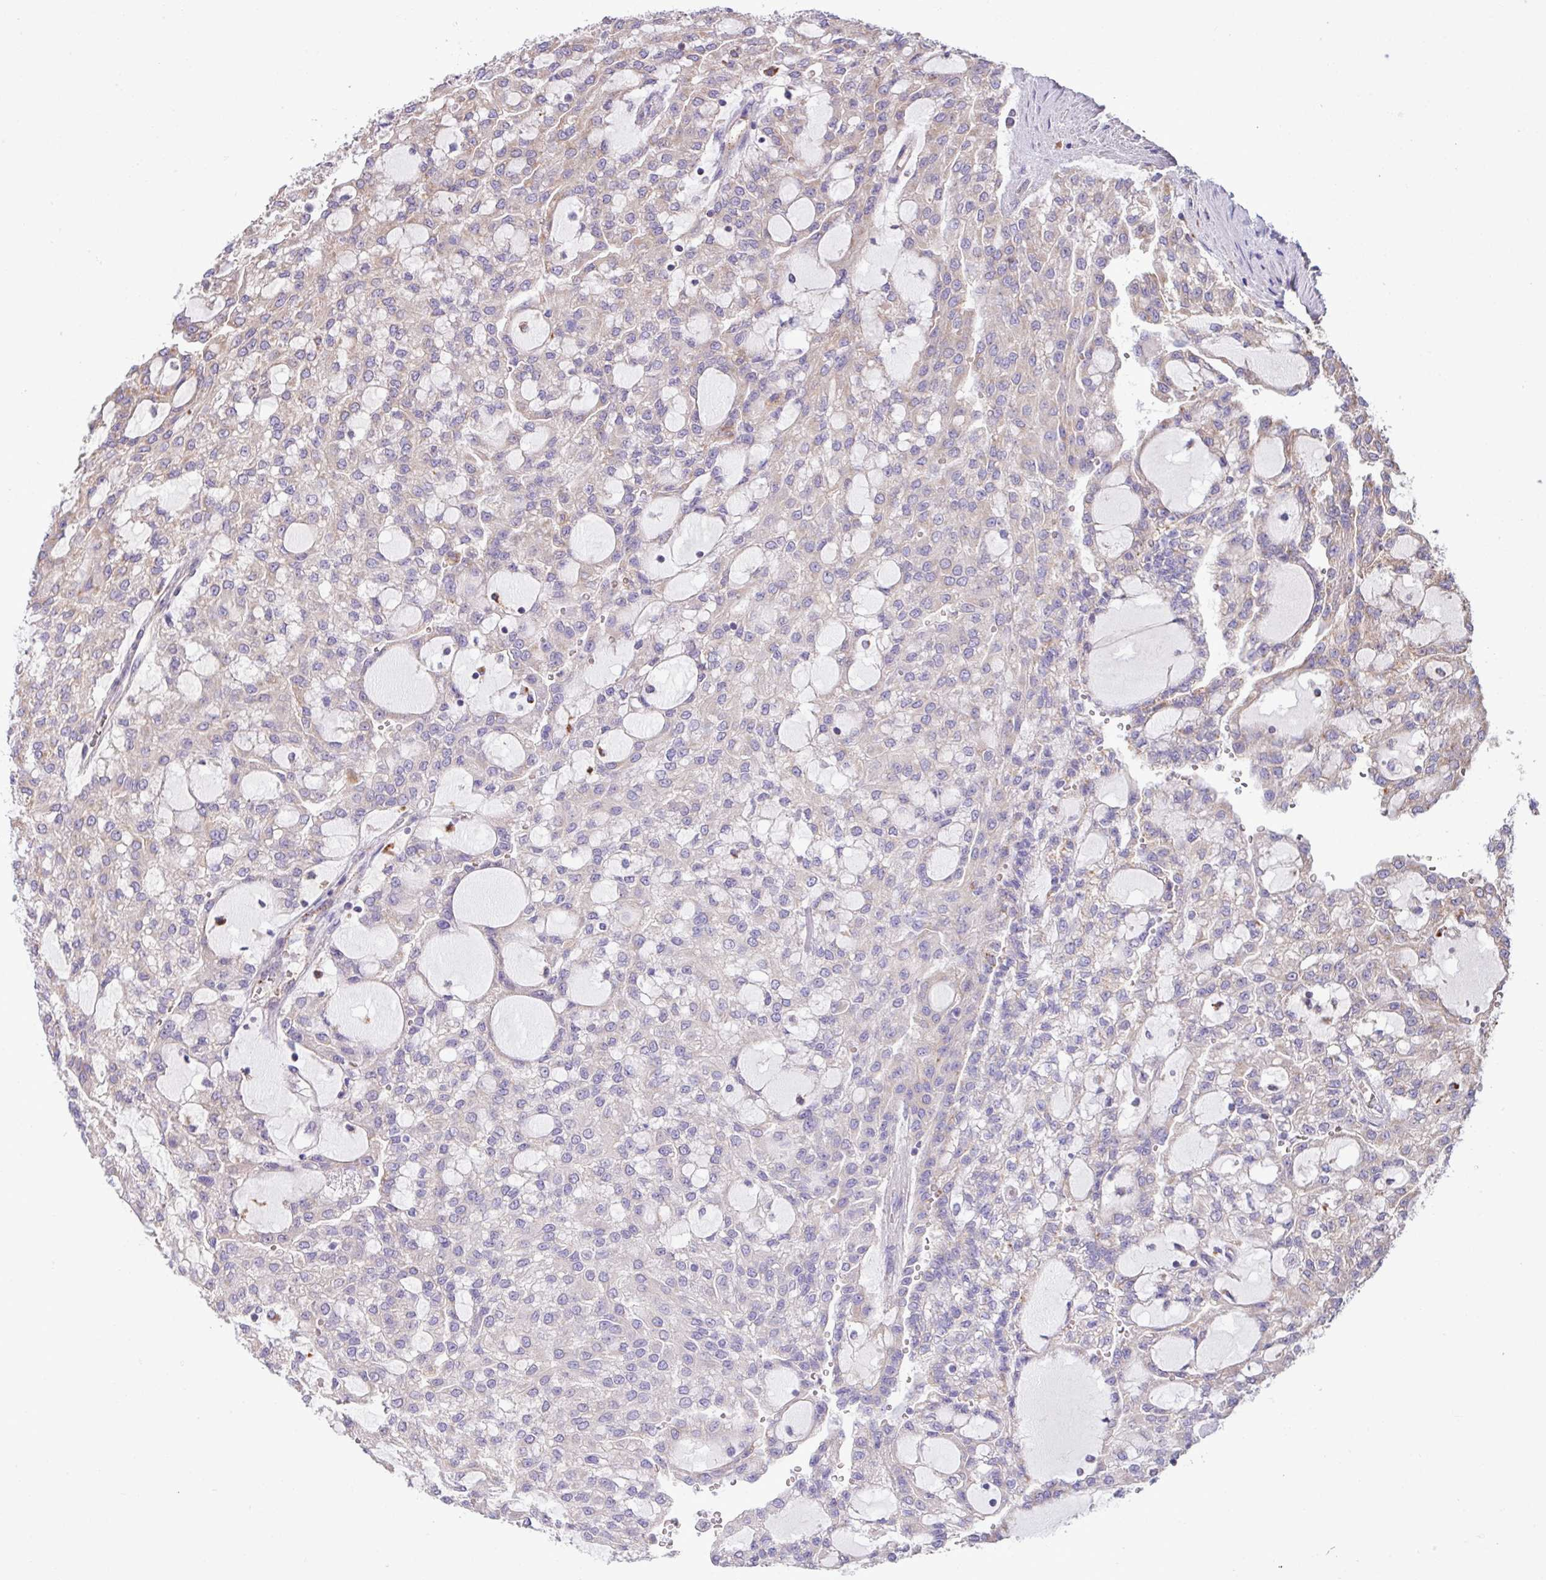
{"staining": {"intensity": "negative", "quantity": "none", "location": "none"}, "tissue": "renal cancer", "cell_type": "Tumor cells", "image_type": "cancer", "snomed": [{"axis": "morphology", "description": "Adenocarcinoma, NOS"}, {"axis": "topography", "description": "Kidney"}], "caption": "DAB immunohistochemical staining of human renal cancer (adenocarcinoma) displays no significant positivity in tumor cells.", "gene": "PPM1J", "patient": {"sex": "male", "age": 63}}